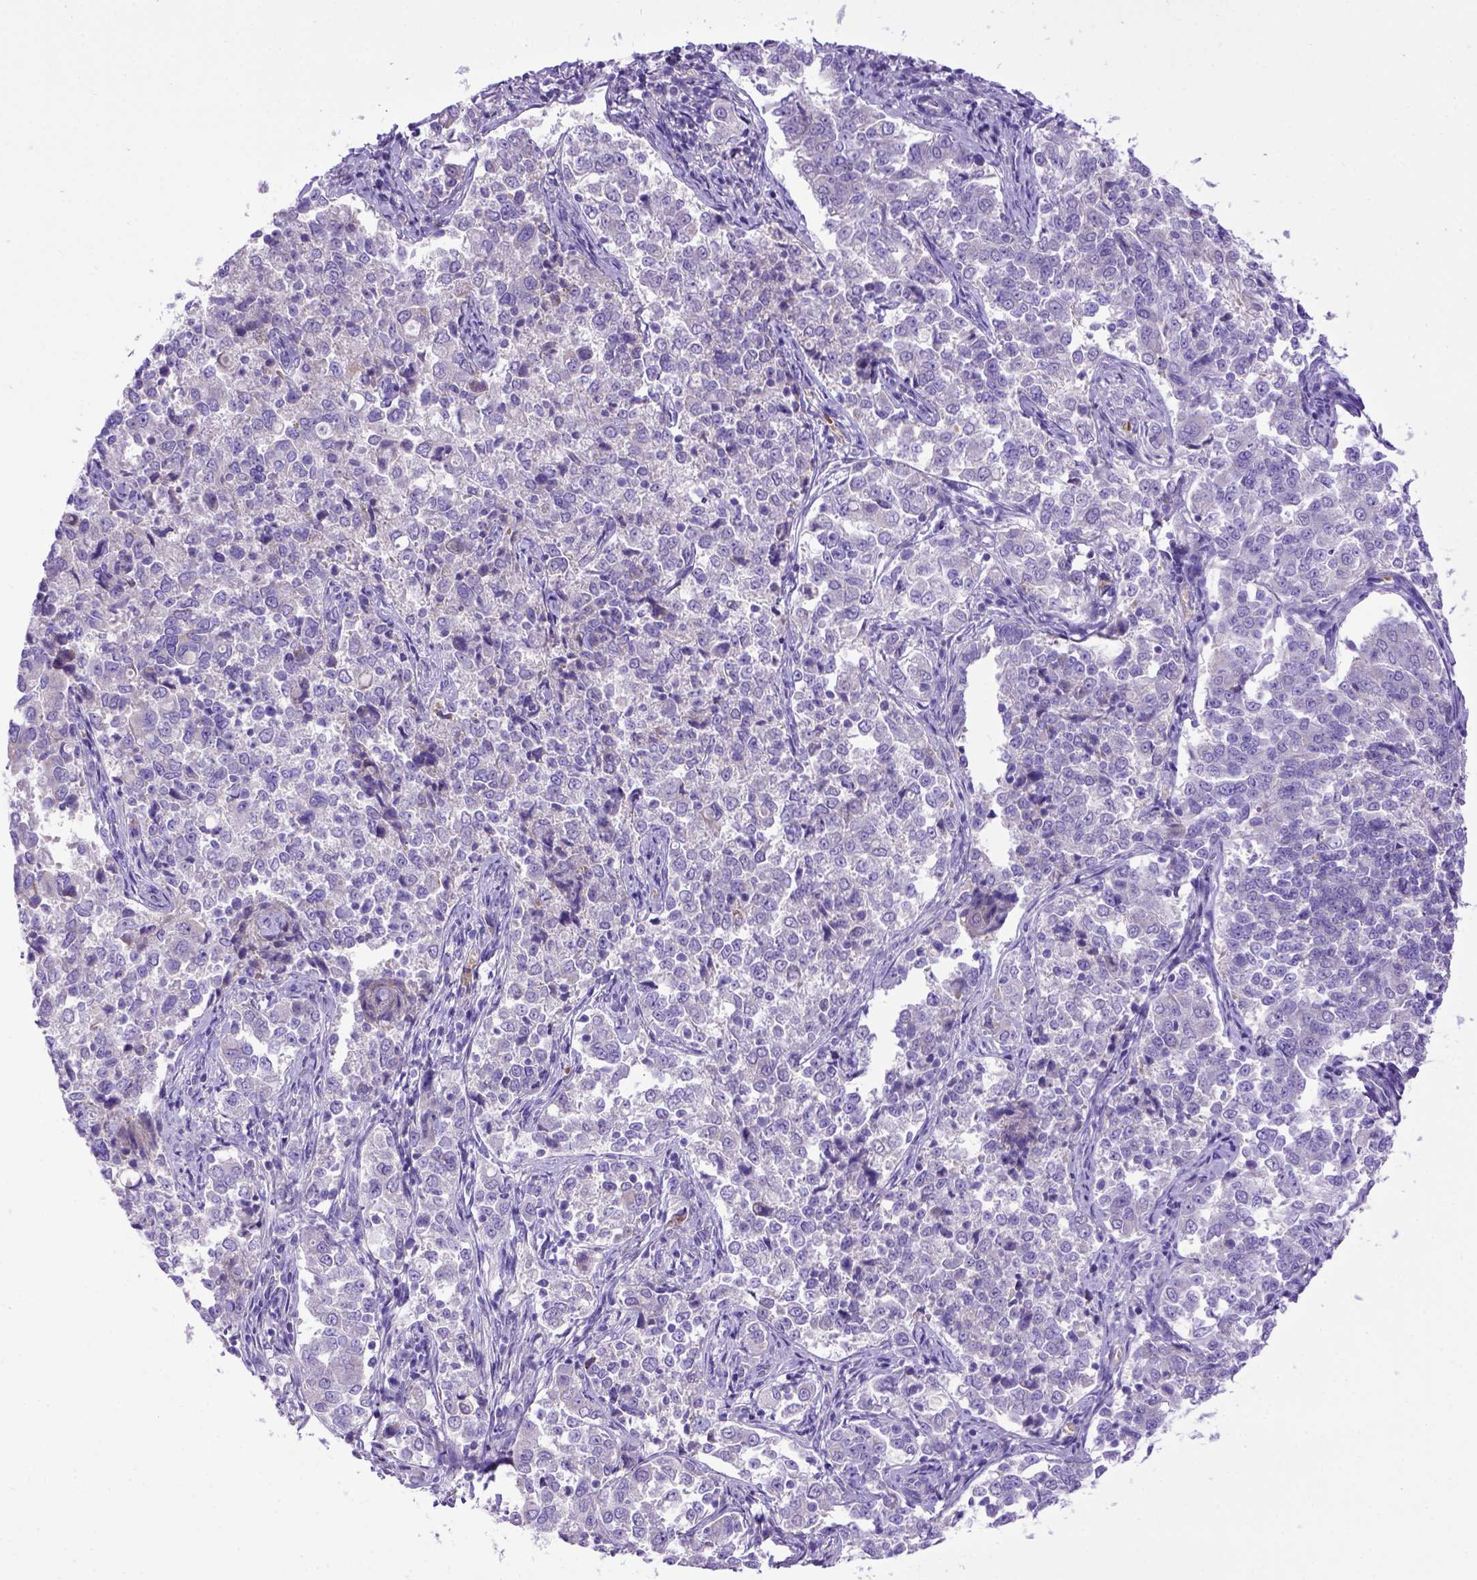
{"staining": {"intensity": "negative", "quantity": "none", "location": "none"}, "tissue": "endometrial cancer", "cell_type": "Tumor cells", "image_type": "cancer", "snomed": [{"axis": "morphology", "description": "Adenocarcinoma, NOS"}, {"axis": "topography", "description": "Endometrium"}], "caption": "Endometrial cancer was stained to show a protein in brown. There is no significant expression in tumor cells. Brightfield microscopy of immunohistochemistry stained with DAB (brown) and hematoxylin (blue), captured at high magnification.", "gene": "ADAM12", "patient": {"sex": "female", "age": 43}}